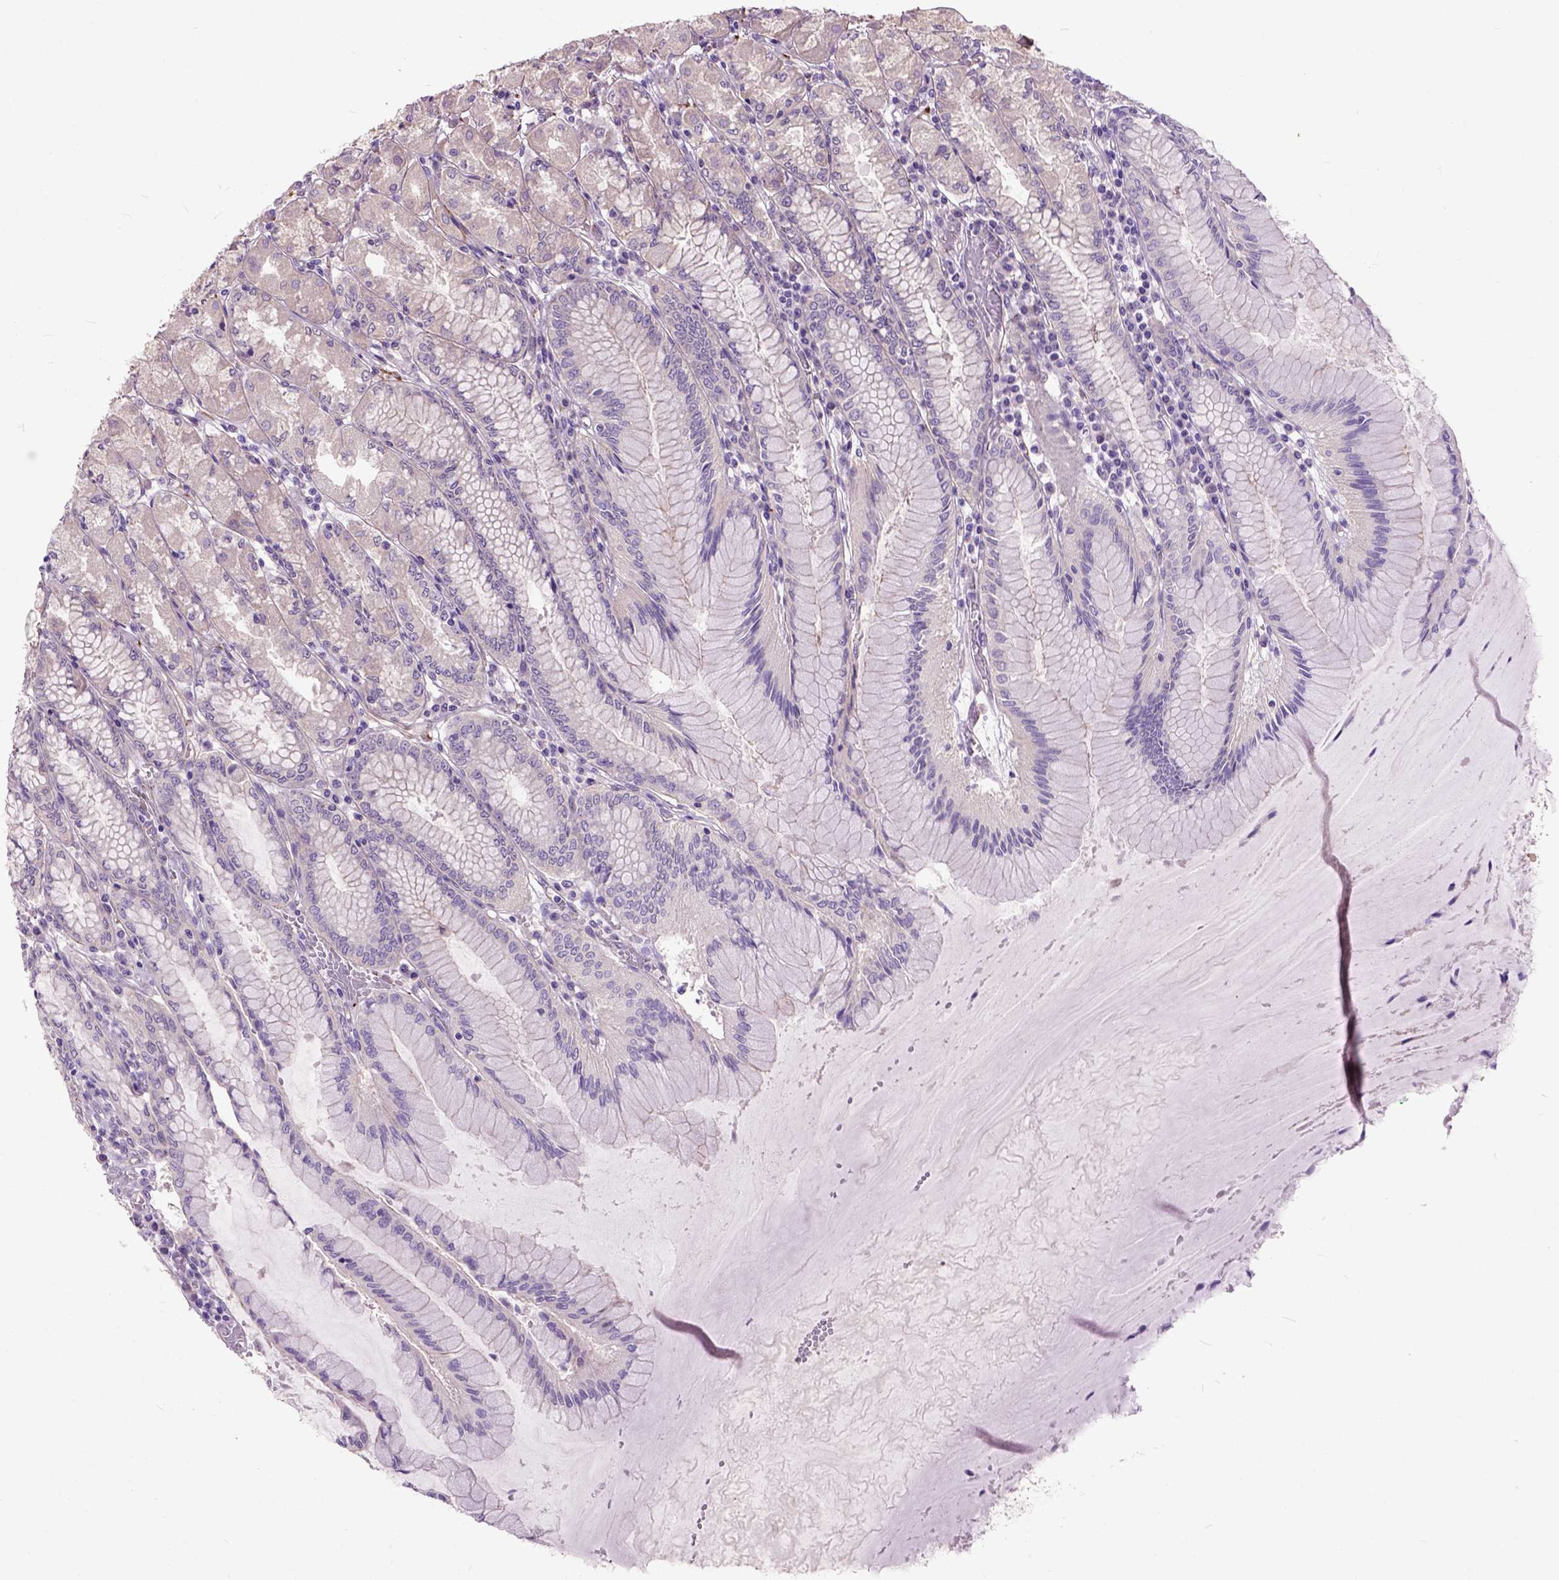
{"staining": {"intensity": "weak", "quantity": "<25%", "location": "cytoplasmic/membranous"}, "tissue": "stomach", "cell_type": "Glandular cells", "image_type": "normal", "snomed": [{"axis": "morphology", "description": "Normal tissue, NOS"}, {"axis": "topography", "description": "Stomach, upper"}], "caption": "This is an immunohistochemistry (IHC) micrograph of unremarkable stomach. There is no staining in glandular cells.", "gene": "MAPT", "patient": {"sex": "male", "age": 69}}